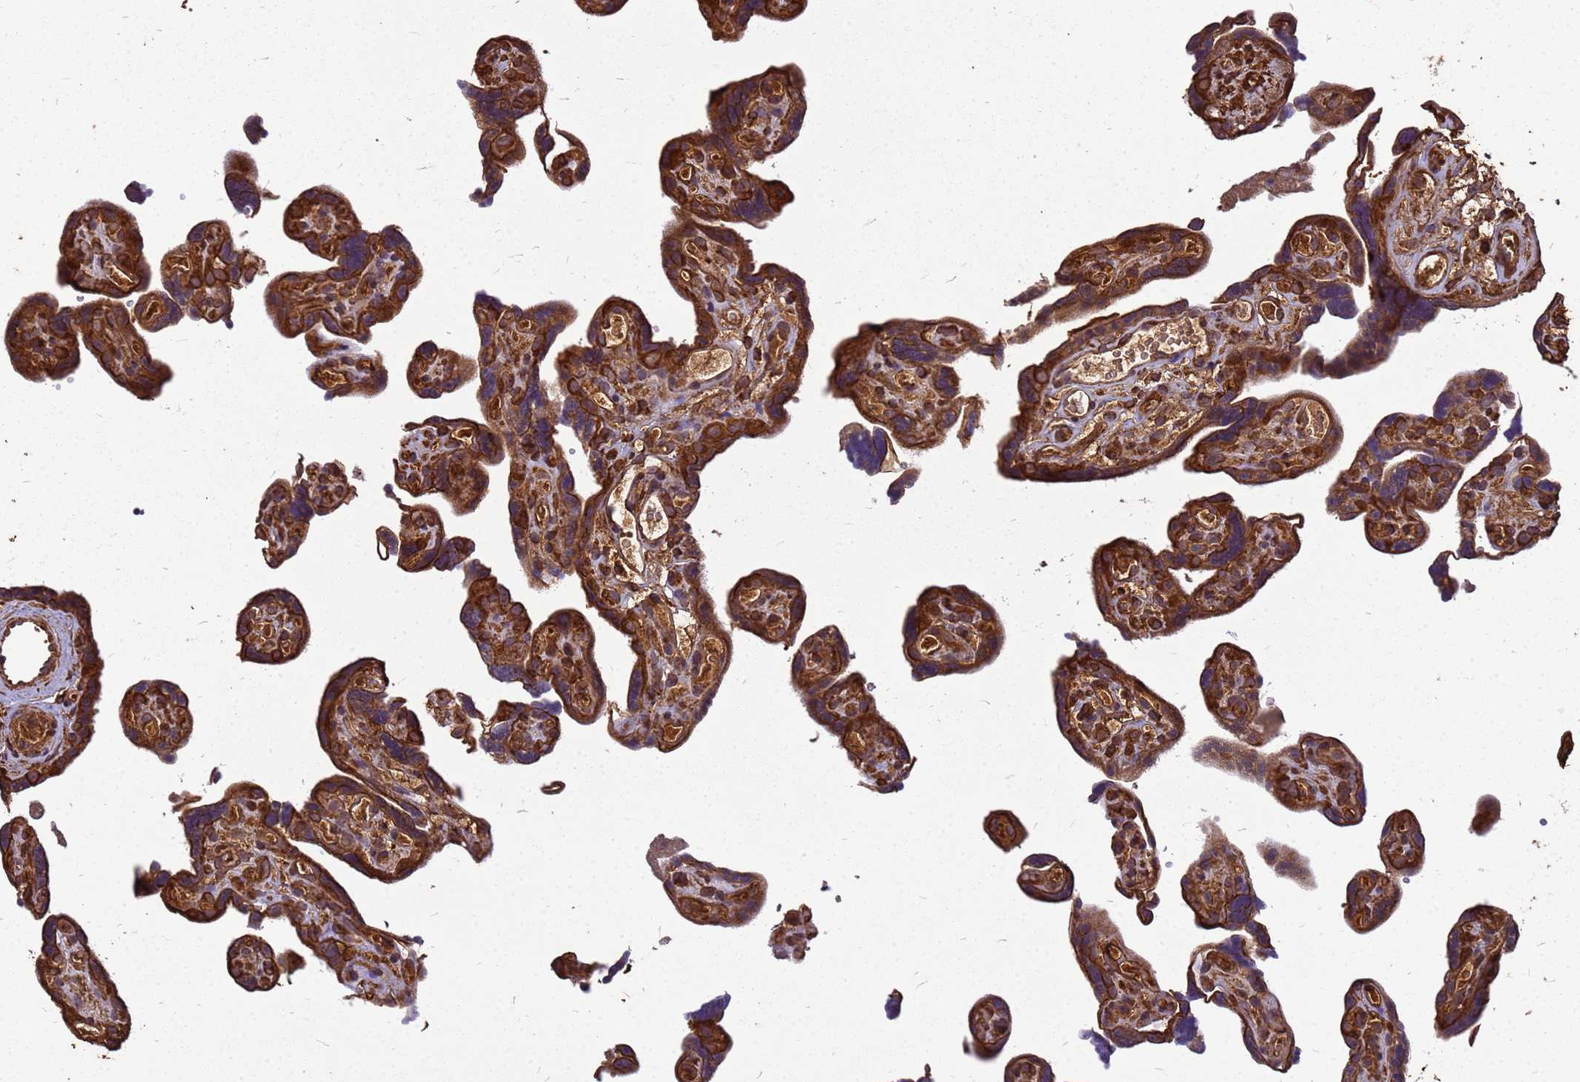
{"staining": {"intensity": "strong", "quantity": ">75%", "location": "cytoplasmic/membranous"}, "tissue": "placenta", "cell_type": "Decidual cells", "image_type": "normal", "snomed": [{"axis": "morphology", "description": "Normal tissue, NOS"}, {"axis": "topography", "description": "Placenta"}], "caption": "About >75% of decidual cells in benign placenta show strong cytoplasmic/membranous protein positivity as visualized by brown immunohistochemical staining.", "gene": "ZNF618", "patient": {"sex": "female", "age": 30}}